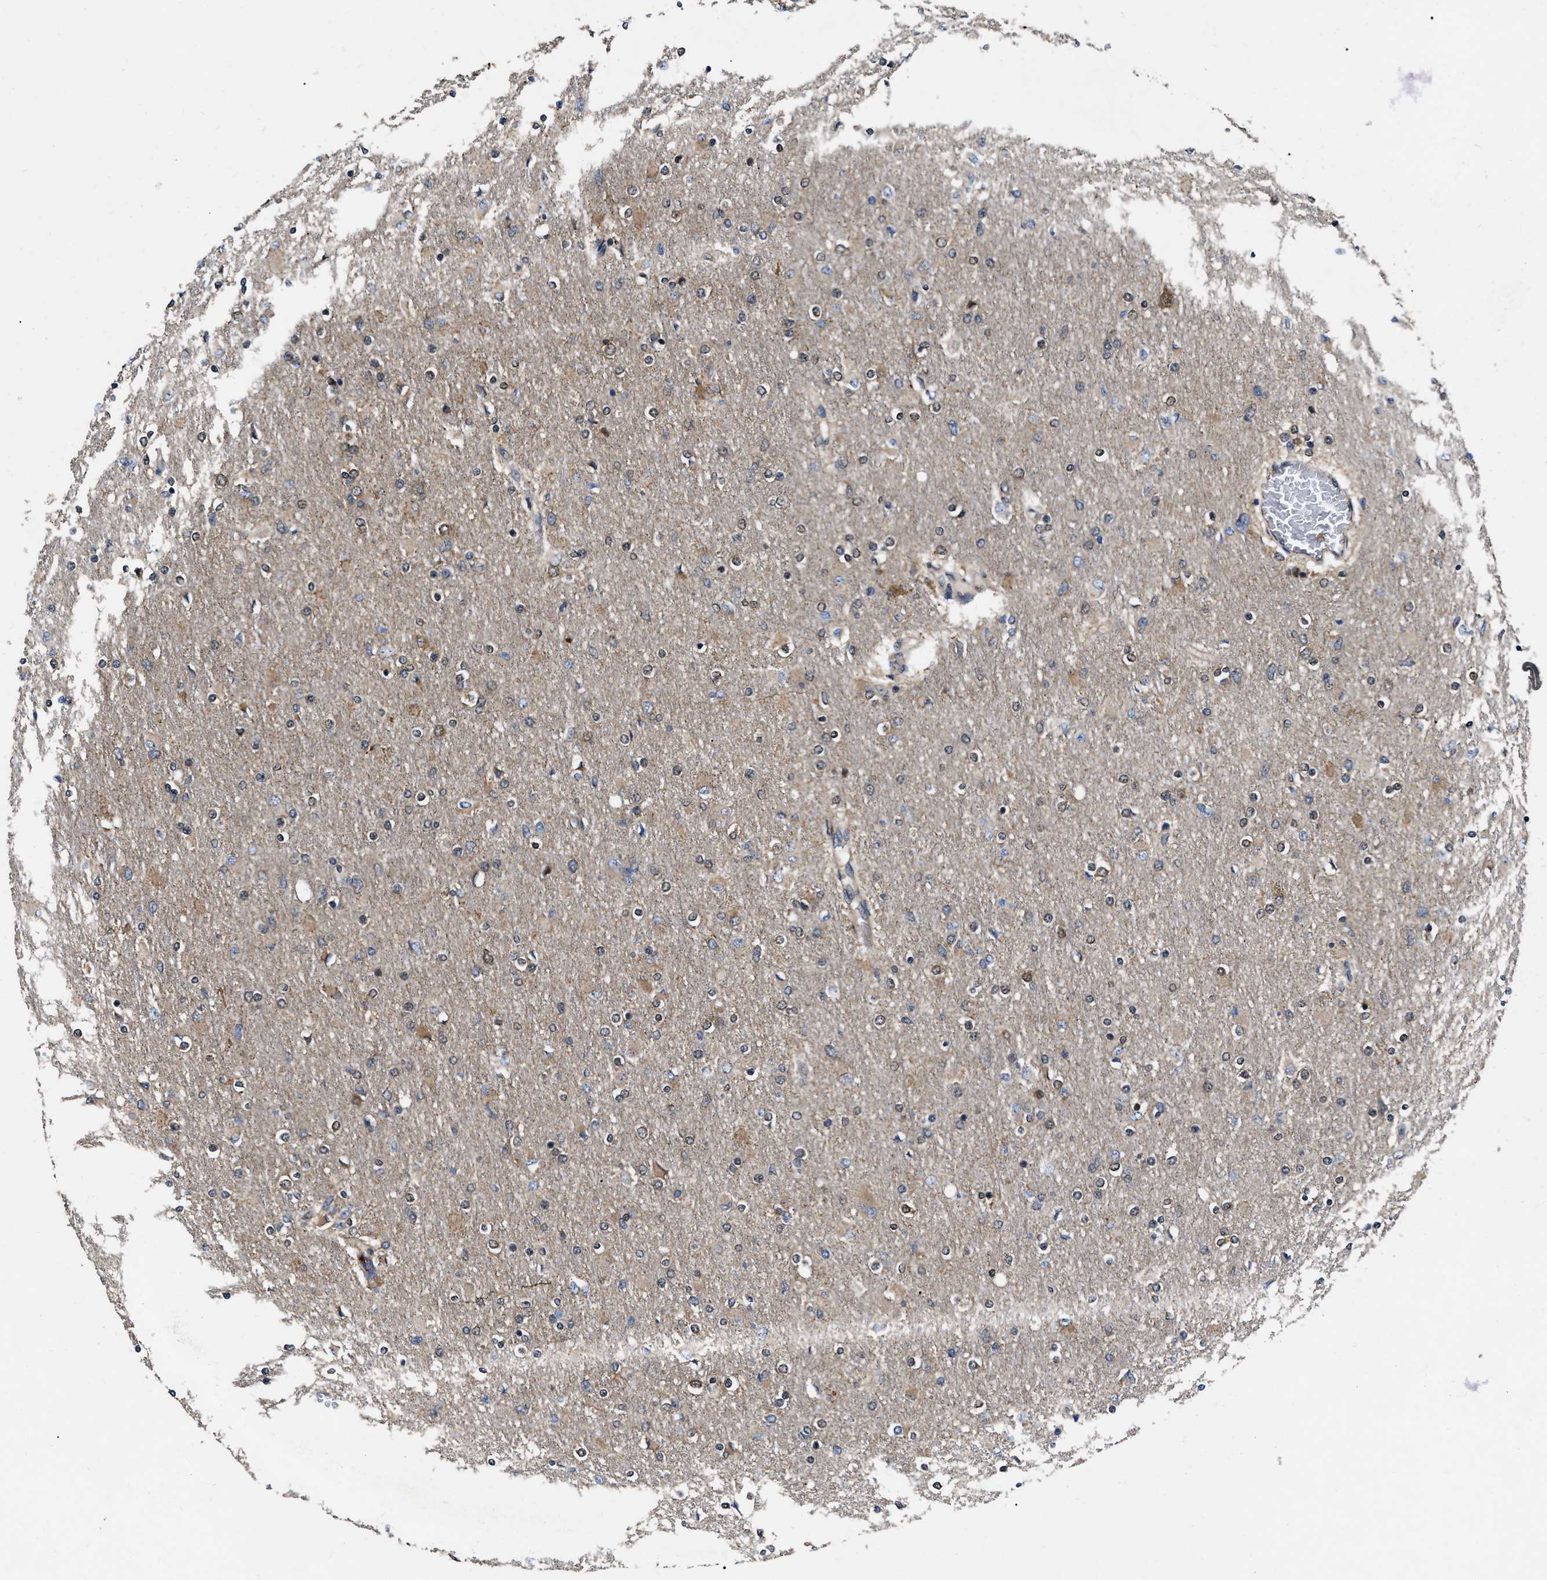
{"staining": {"intensity": "weak", "quantity": "<25%", "location": "nuclear"}, "tissue": "glioma", "cell_type": "Tumor cells", "image_type": "cancer", "snomed": [{"axis": "morphology", "description": "Glioma, malignant, High grade"}, {"axis": "topography", "description": "Cerebral cortex"}], "caption": "Immunohistochemistry of glioma shows no positivity in tumor cells.", "gene": "GET4", "patient": {"sex": "female", "age": 36}}